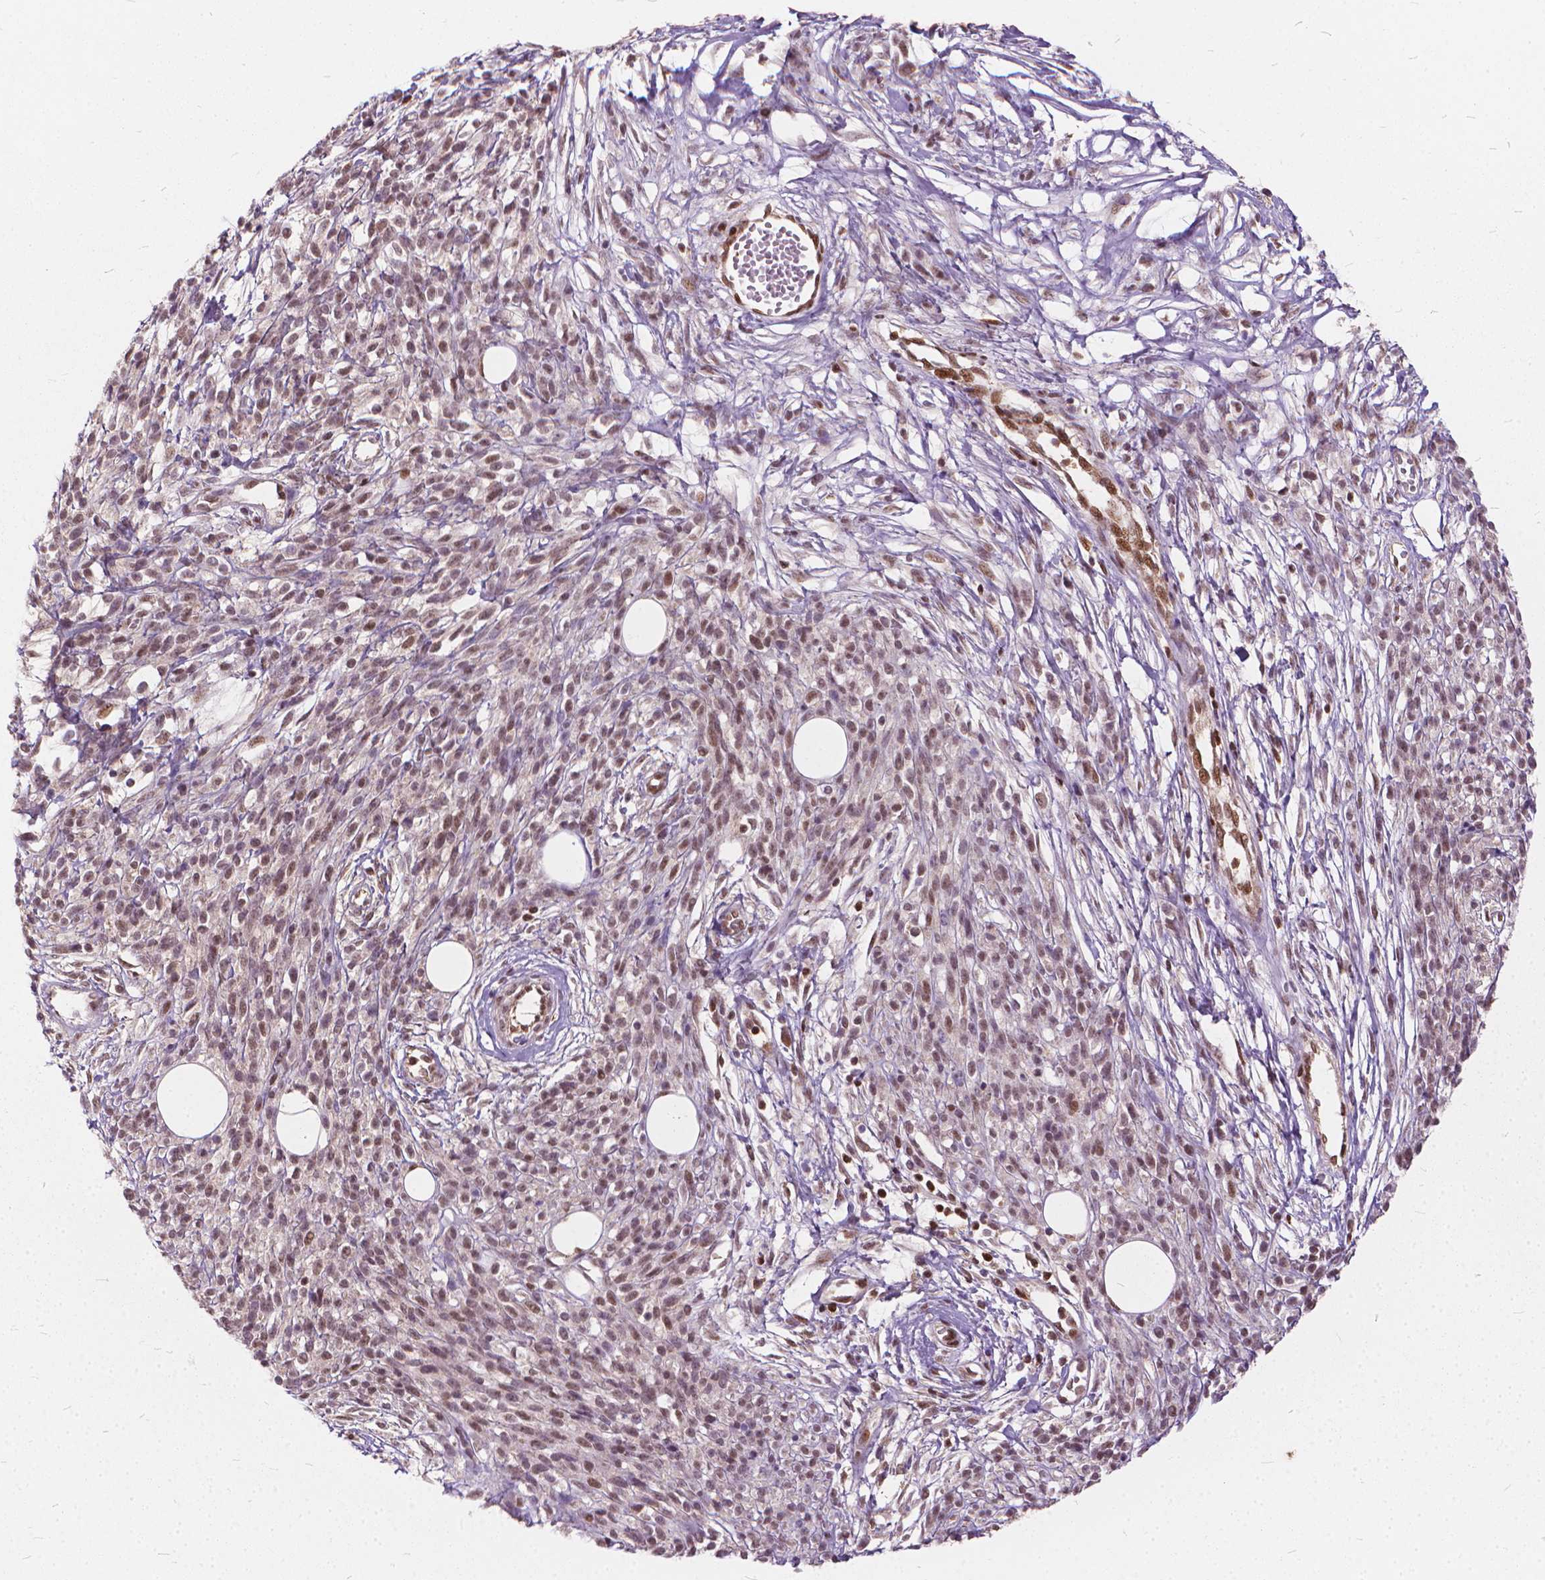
{"staining": {"intensity": "moderate", "quantity": ">75%", "location": "nuclear"}, "tissue": "melanoma", "cell_type": "Tumor cells", "image_type": "cancer", "snomed": [{"axis": "morphology", "description": "Malignant melanoma, NOS"}, {"axis": "topography", "description": "Skin"}, {"axis": "topography", "description": "Skin of trunk"}], "caption": "Moderate nuclear protein positivity is appreciated in about >75% of tumor cells in melanoma.", "gene": "STAT5B", "patient": {"sex": "male", "age": 74}}